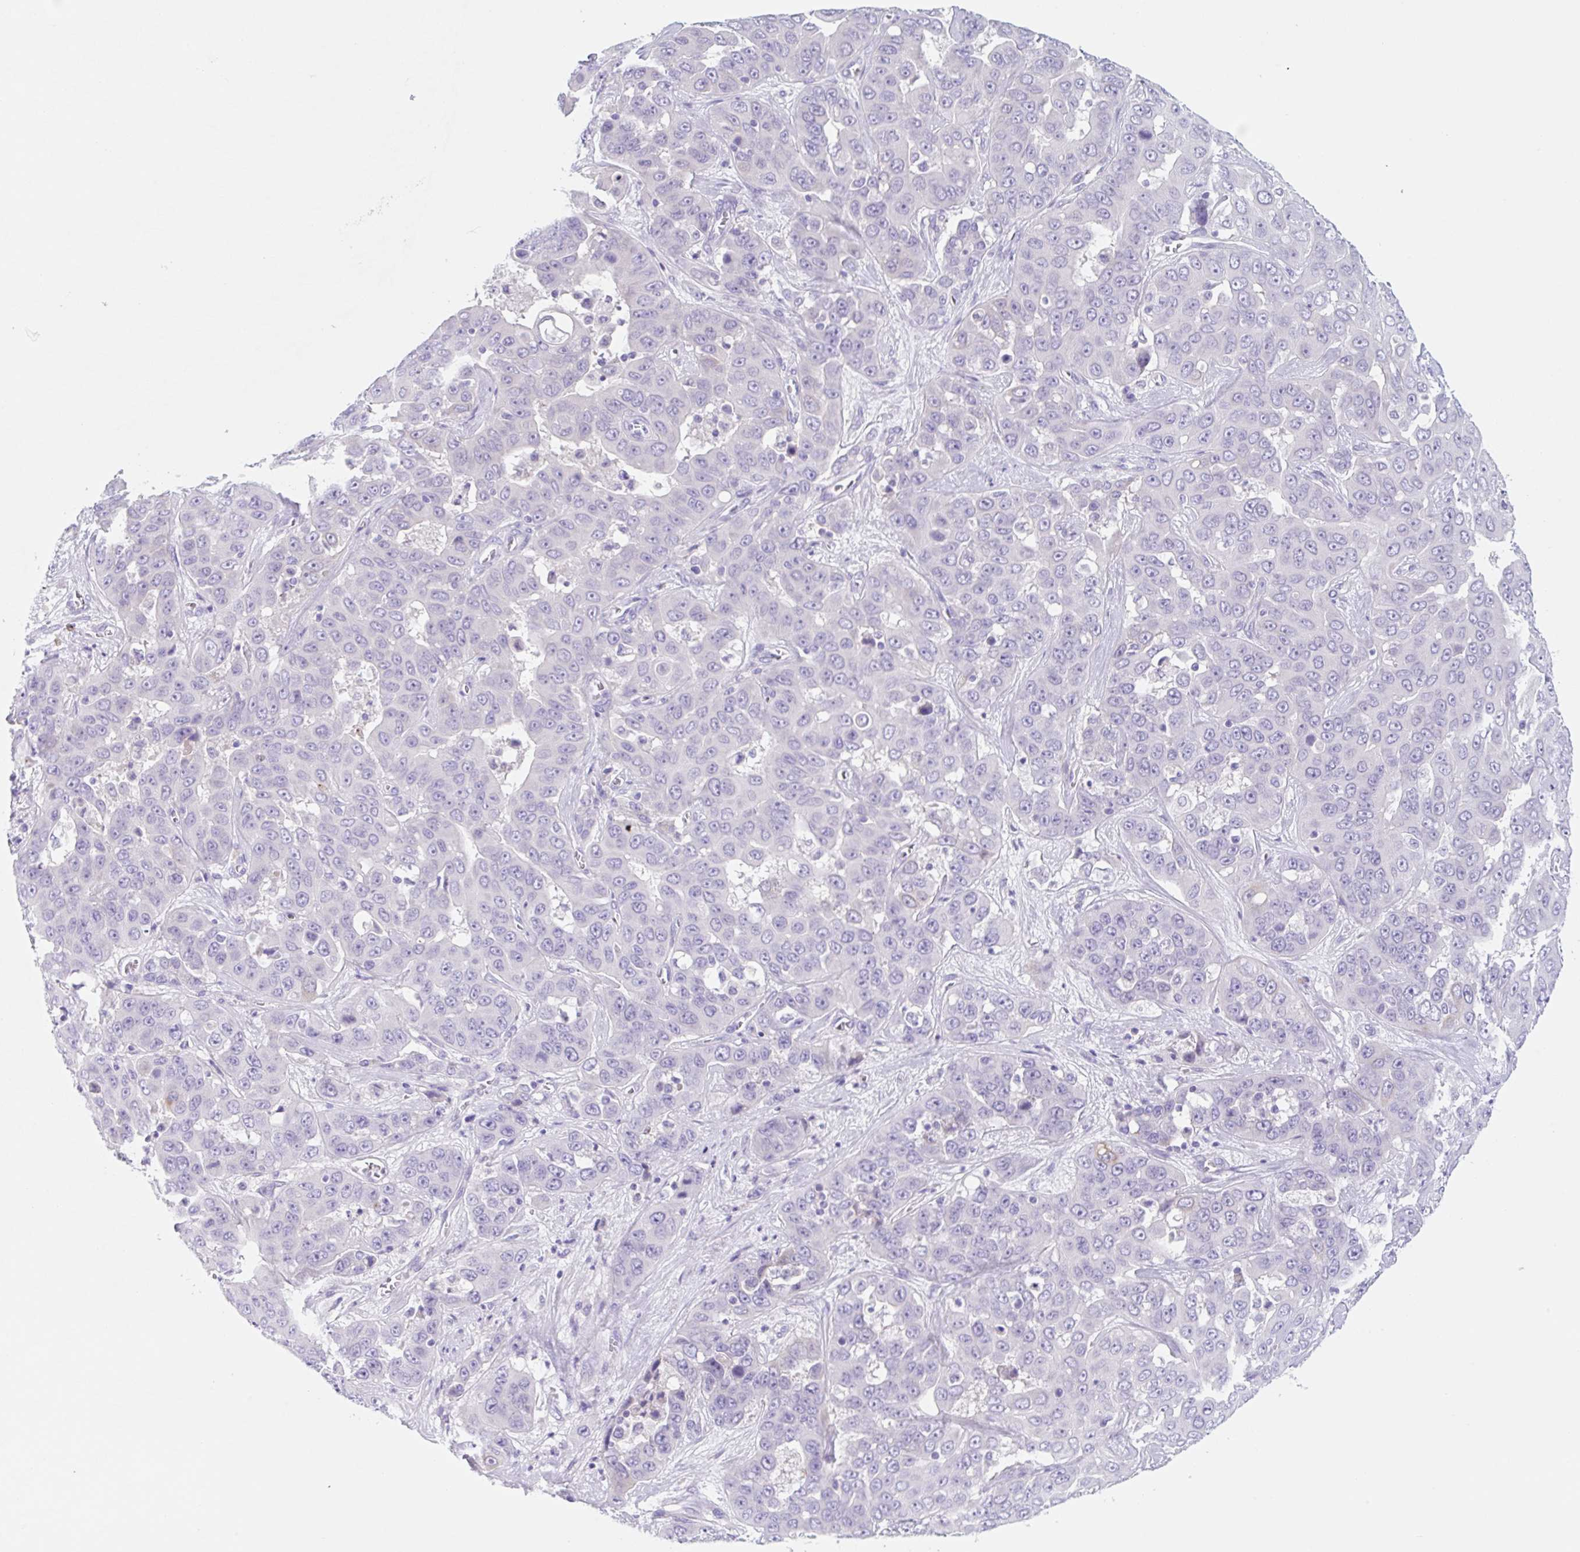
{"staining": {"intensity": "negative", "quantity": "none", "location": "none"}, "tissue": "liver cancer", "cell_type": "Tumor cells", "image_type": "cancer", "snomed": [{"axis": "morphology", "description": "Cholangiocarcinoma"}, {"axis": "topography", "description": "Liver"}], "caption": "A high-resolution histopathology image shows immunohistochemistry (IHC) staining of liver cholangiocarcinoma, which reveals no significant positivity in tumor cells.", "gene": "KLK8", "patient": {"sex": "female", "age": 52}}